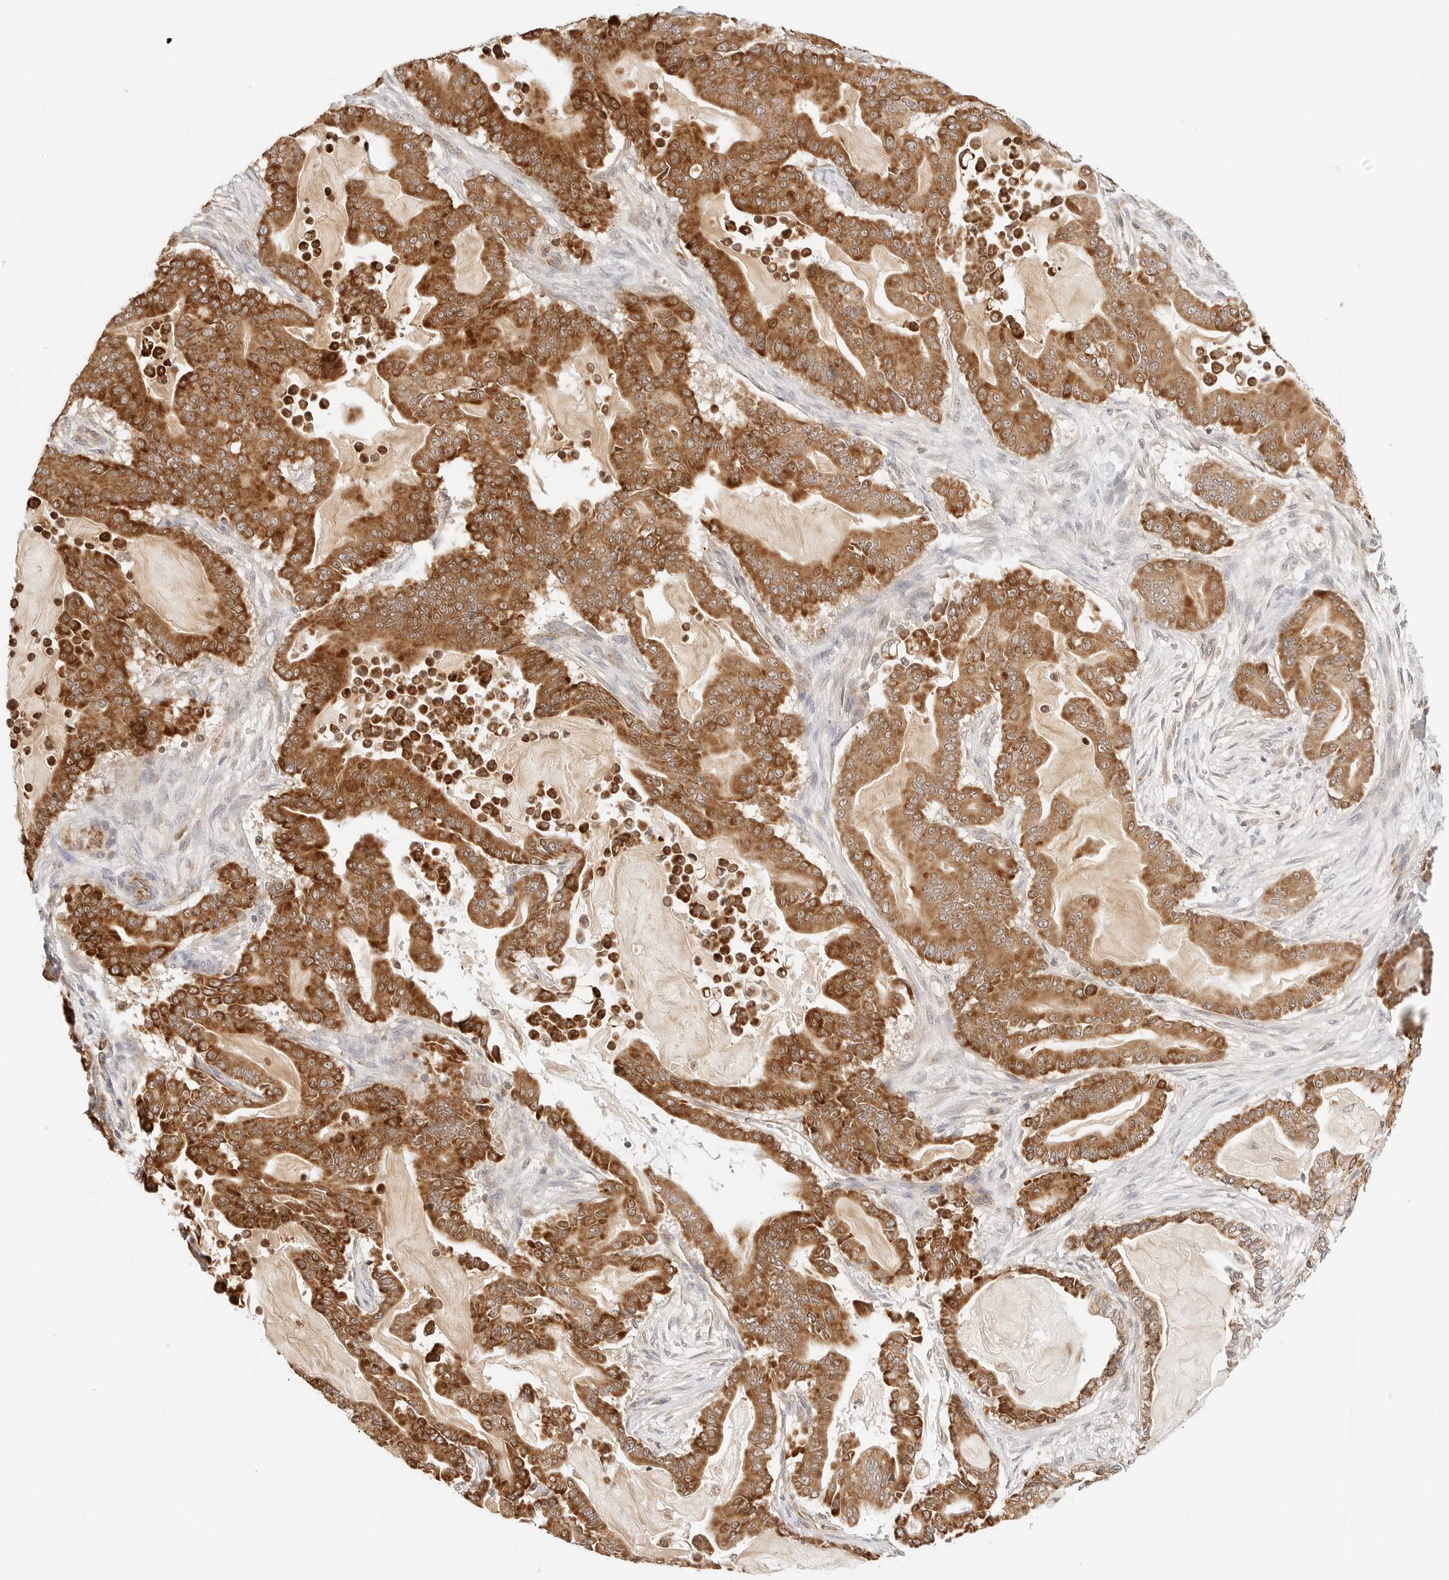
{"staining": {"intensity": "moderate", "quantity": ">75%", "location": "cytoplasmic/membranous"}, "tissue": "pancreatic cancer", "cell_type": "Tumor cells", "image_type": "cancer", "snomed": [{"axis": "morphology", "description": "Adenocarcinoma, NOS"}, {"axis": "topography", "description": "Pancreas"}], "caption": "Immunohistochemical staining of human adenocarcinoma (pancreatic) displays moderate cytoplasmic/membranous protein staining in approximately >75% of tumor cells.", "gene": "ERO1B", "patient": {"sex": "male", "age": 63}}